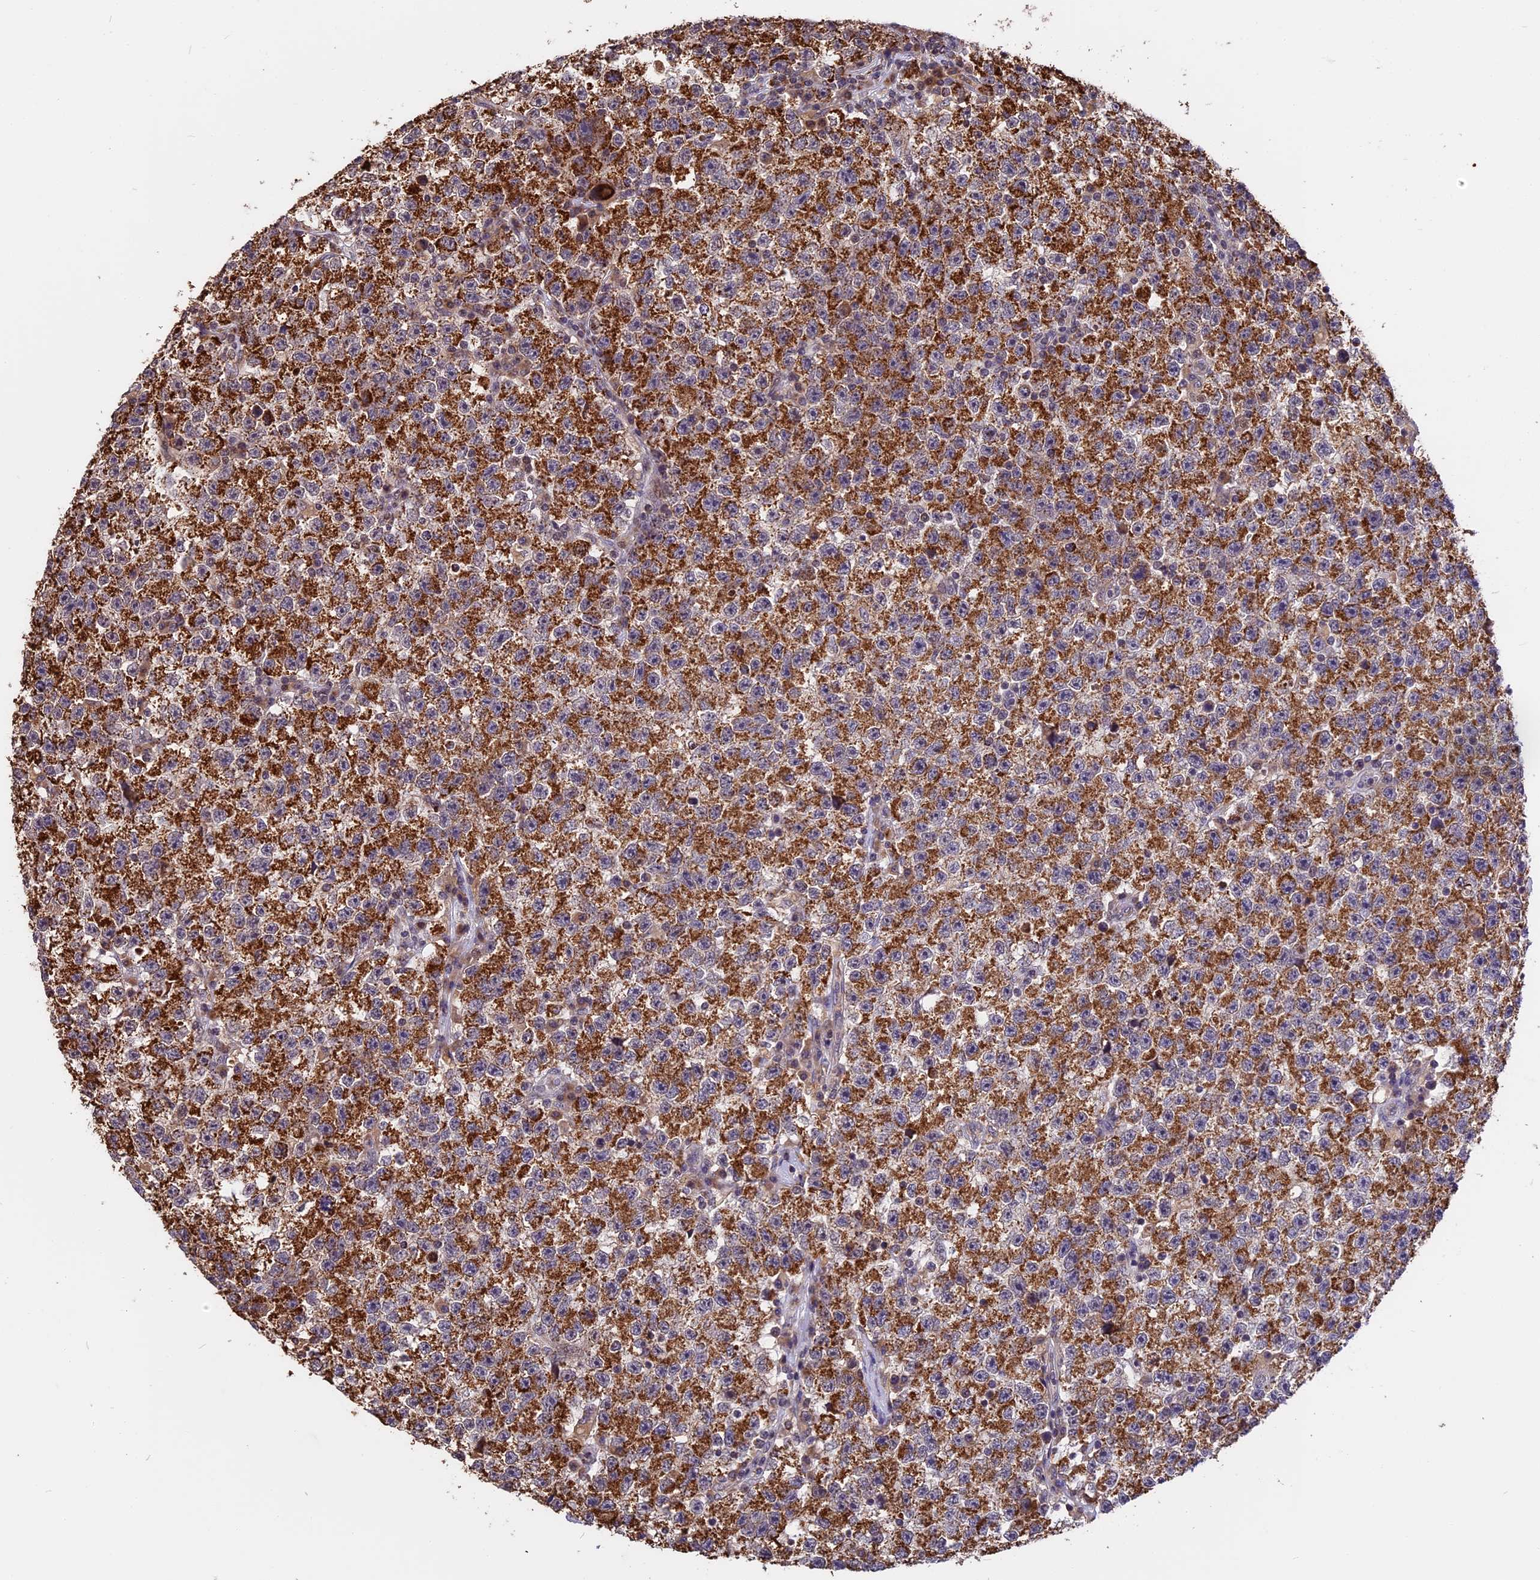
{"staining": {"intensity": "strong", "quantity": ">75%", "location": "cytoplasmic/membranous"}, "tissue": "testis cancer", "cell_type": "Tumor cells", "image_type": "cancer", "snomed": [{"axis": "morphology", "description": "Seminoma, NOS"}, {"axis": "topography", "description": "Testis"}], "caption": "High-magnification brightfield microscopy of testis cancer stained with DAB (3,3'-diaminobenzidine) (brown) and counterstained with hematoxylin (blue). tumor cells exhibit strong cytoplasmic/membranous staining is appreciated in approximately>75% of cells.", "gene": "RERGL", "patient": {"sex": "male", "age": 22}}